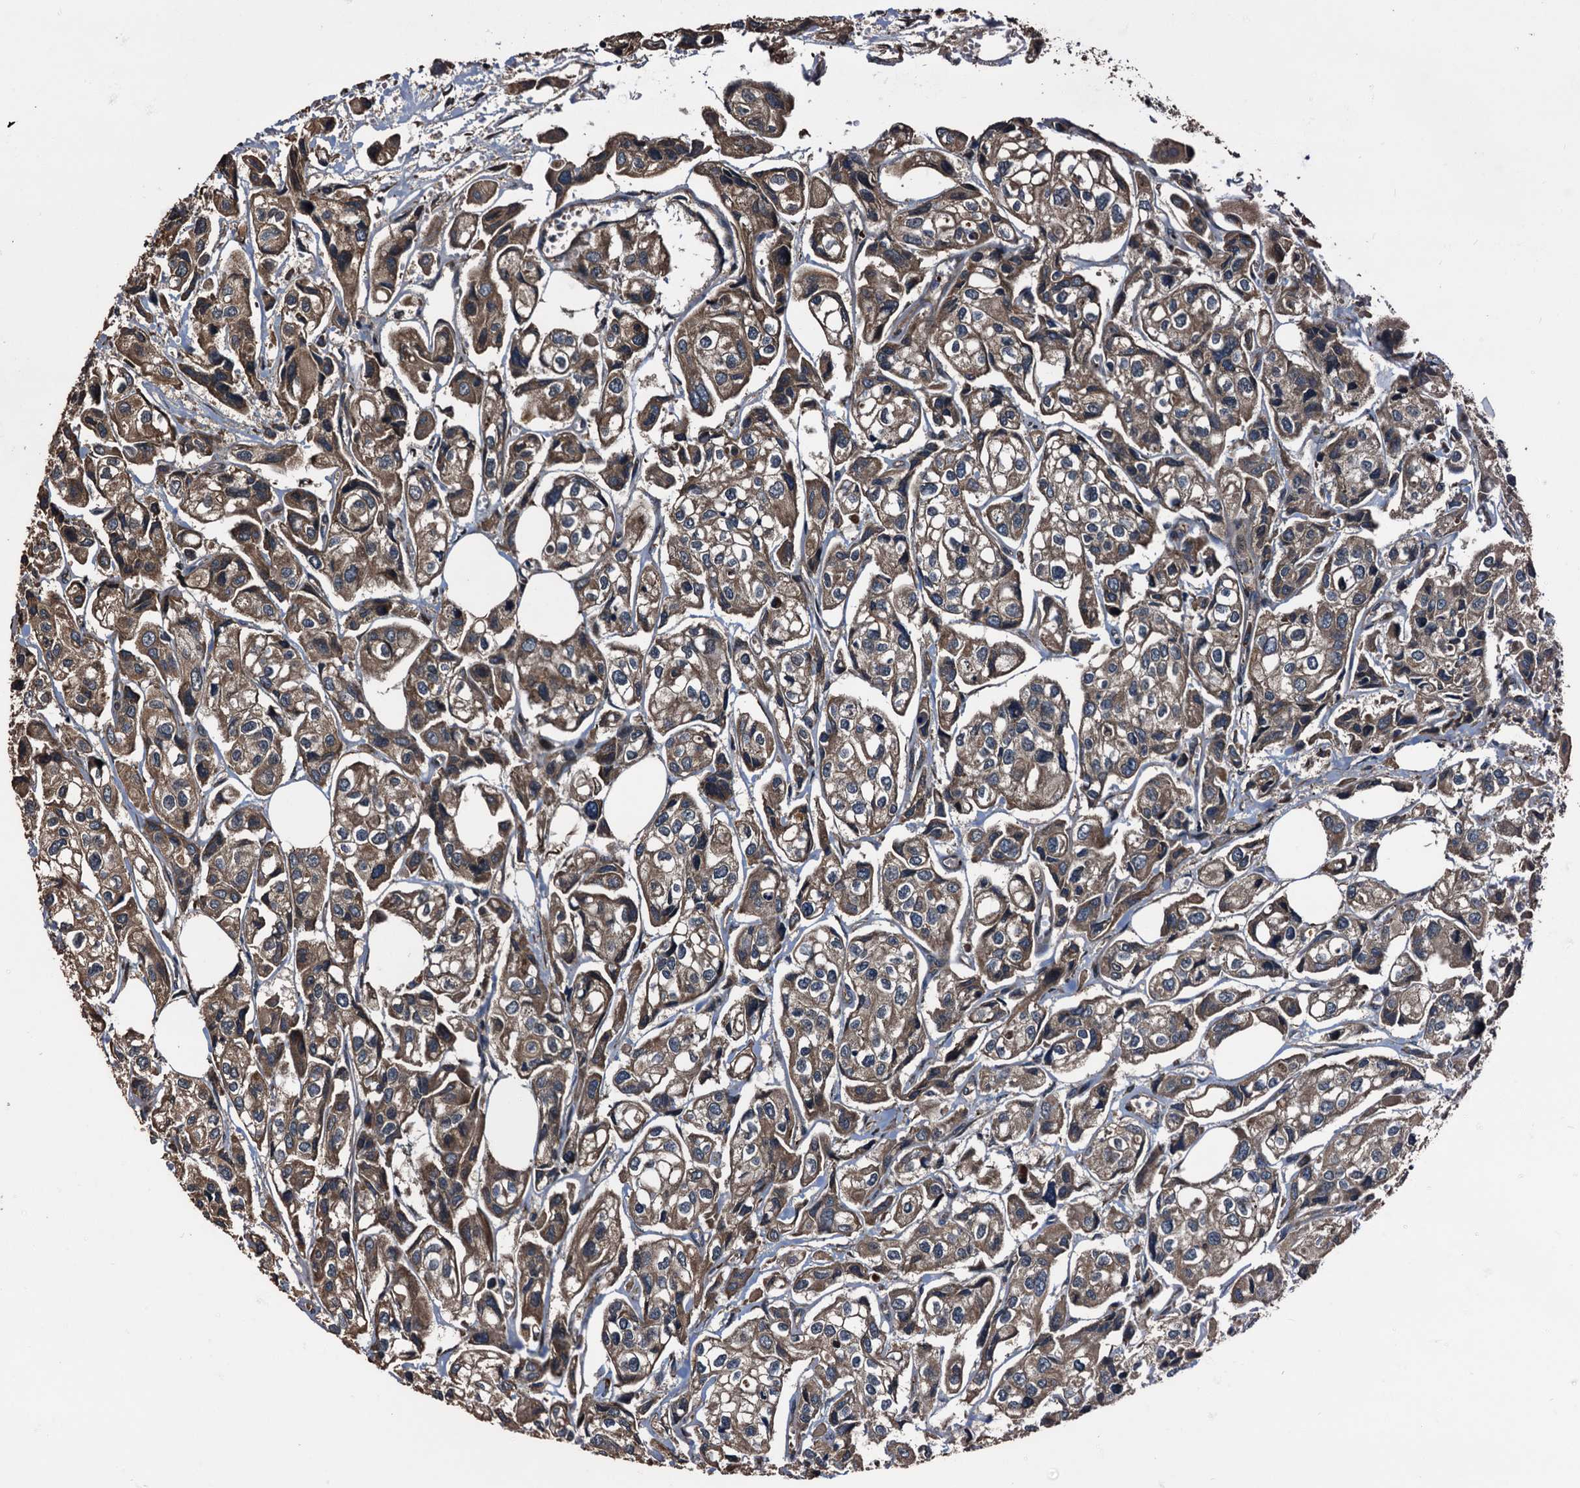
{"staining": {"intensity": "moderate", "quantity": ">75%", "location": "cytoplasmic/membranous"}, "tissue": "urothelial cancer", "cell_type": "Tumor cells", "image_type": "cancer", "snomed": [{"axis": "morphology", "description": "Urothelial carcinoma, High grade"}, {"axis": "topography", "description": "Urinary bladder"}], "caption": "Human urothelial cancer stained with a protein marker exhibits moderate staining in tumor cells.", "gene": "PEX5", "patient": {"sex": "male", "age": 67}}